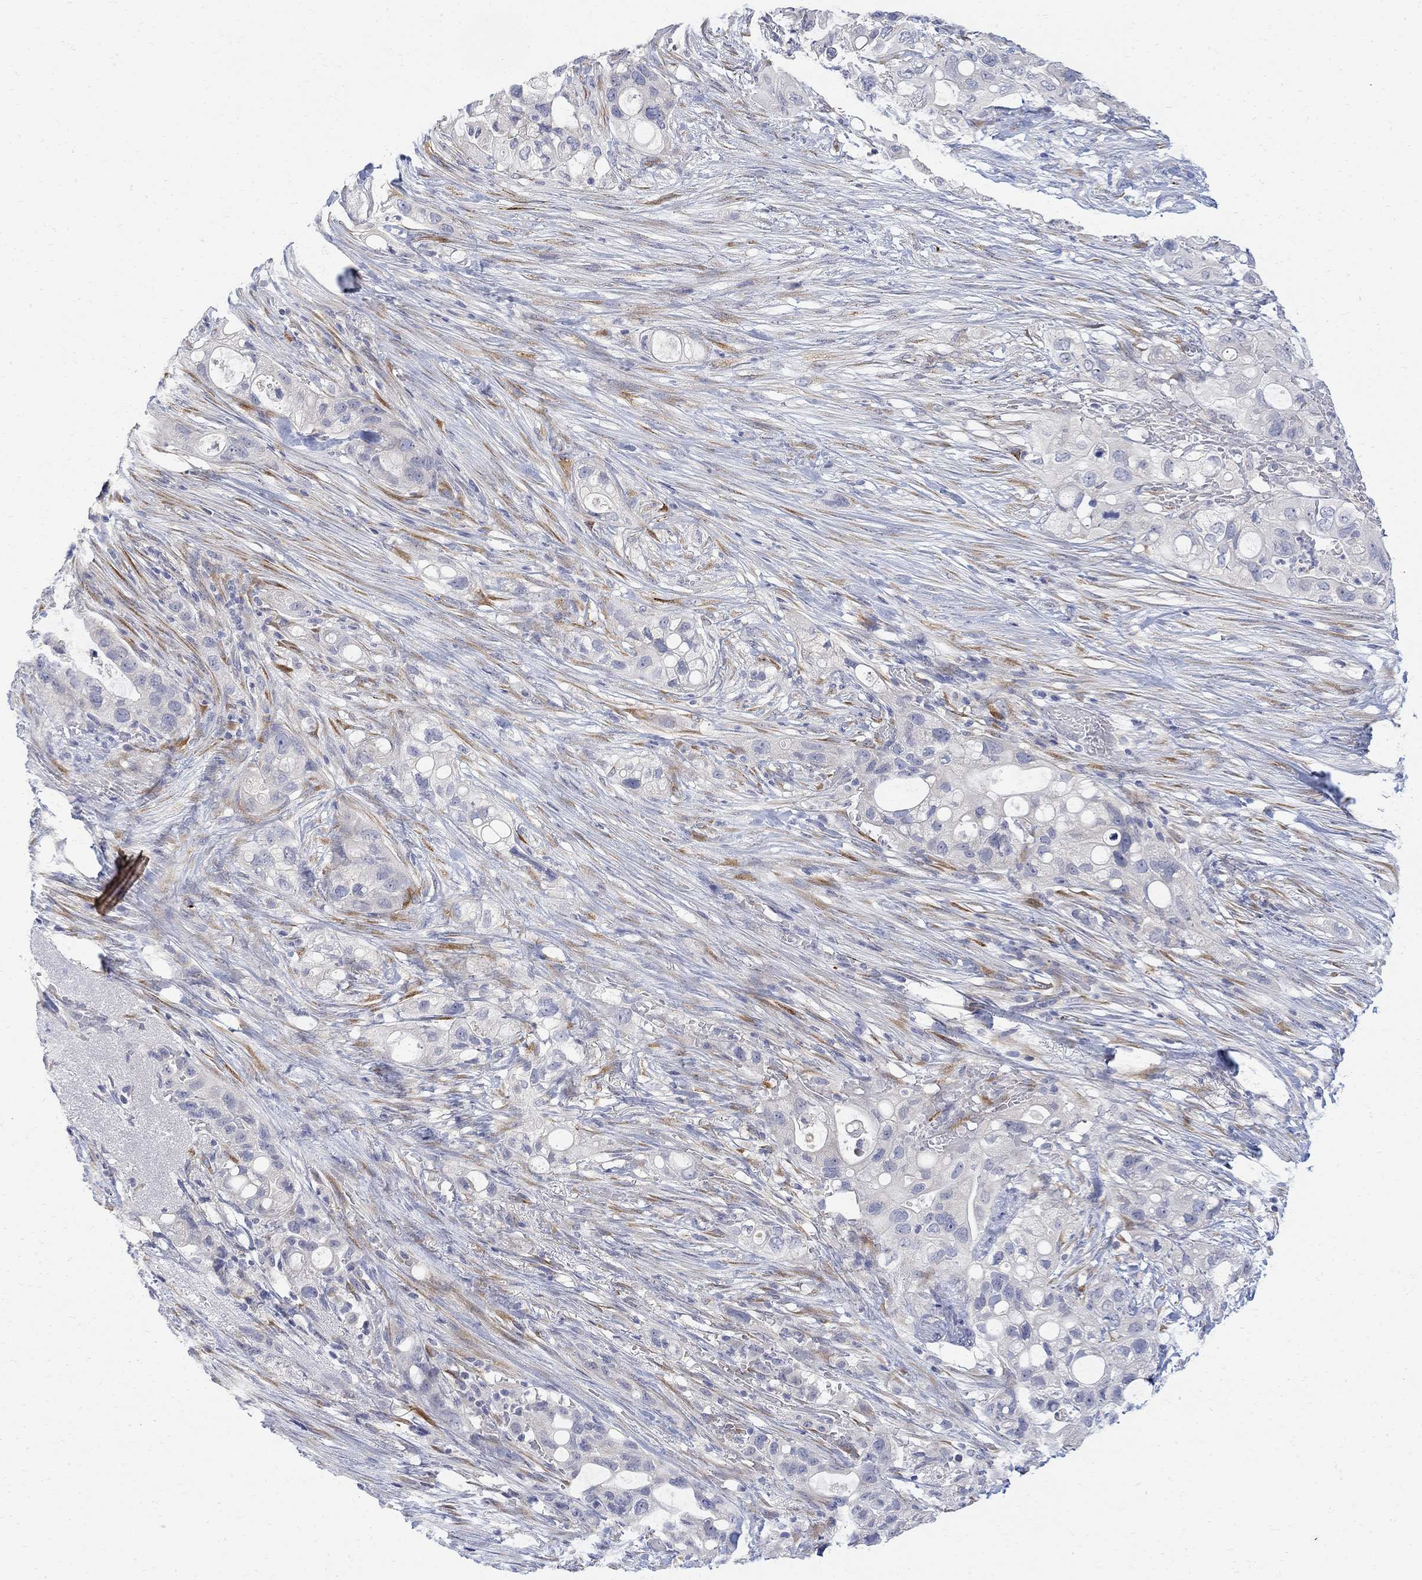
{"staining": {"intensity": "negative", "quantity": "none", "location": "none"}, "tissue": "pancreatic cancer", "cell_type": "Tumor cells", "image_type": "cancer", "snomed": [{"axis": "morphology", "description": "Adenocarcinoma, NOS"}, {"axis": "topography", "description": "Pancreas"}], "caption": "Histopathology image shows no significant protein positivity in tumor cells of pancreatic cancer (adenocarcinoma).", "gene": "FNDC5", "patient": {"sex": "female", "age": 72}}